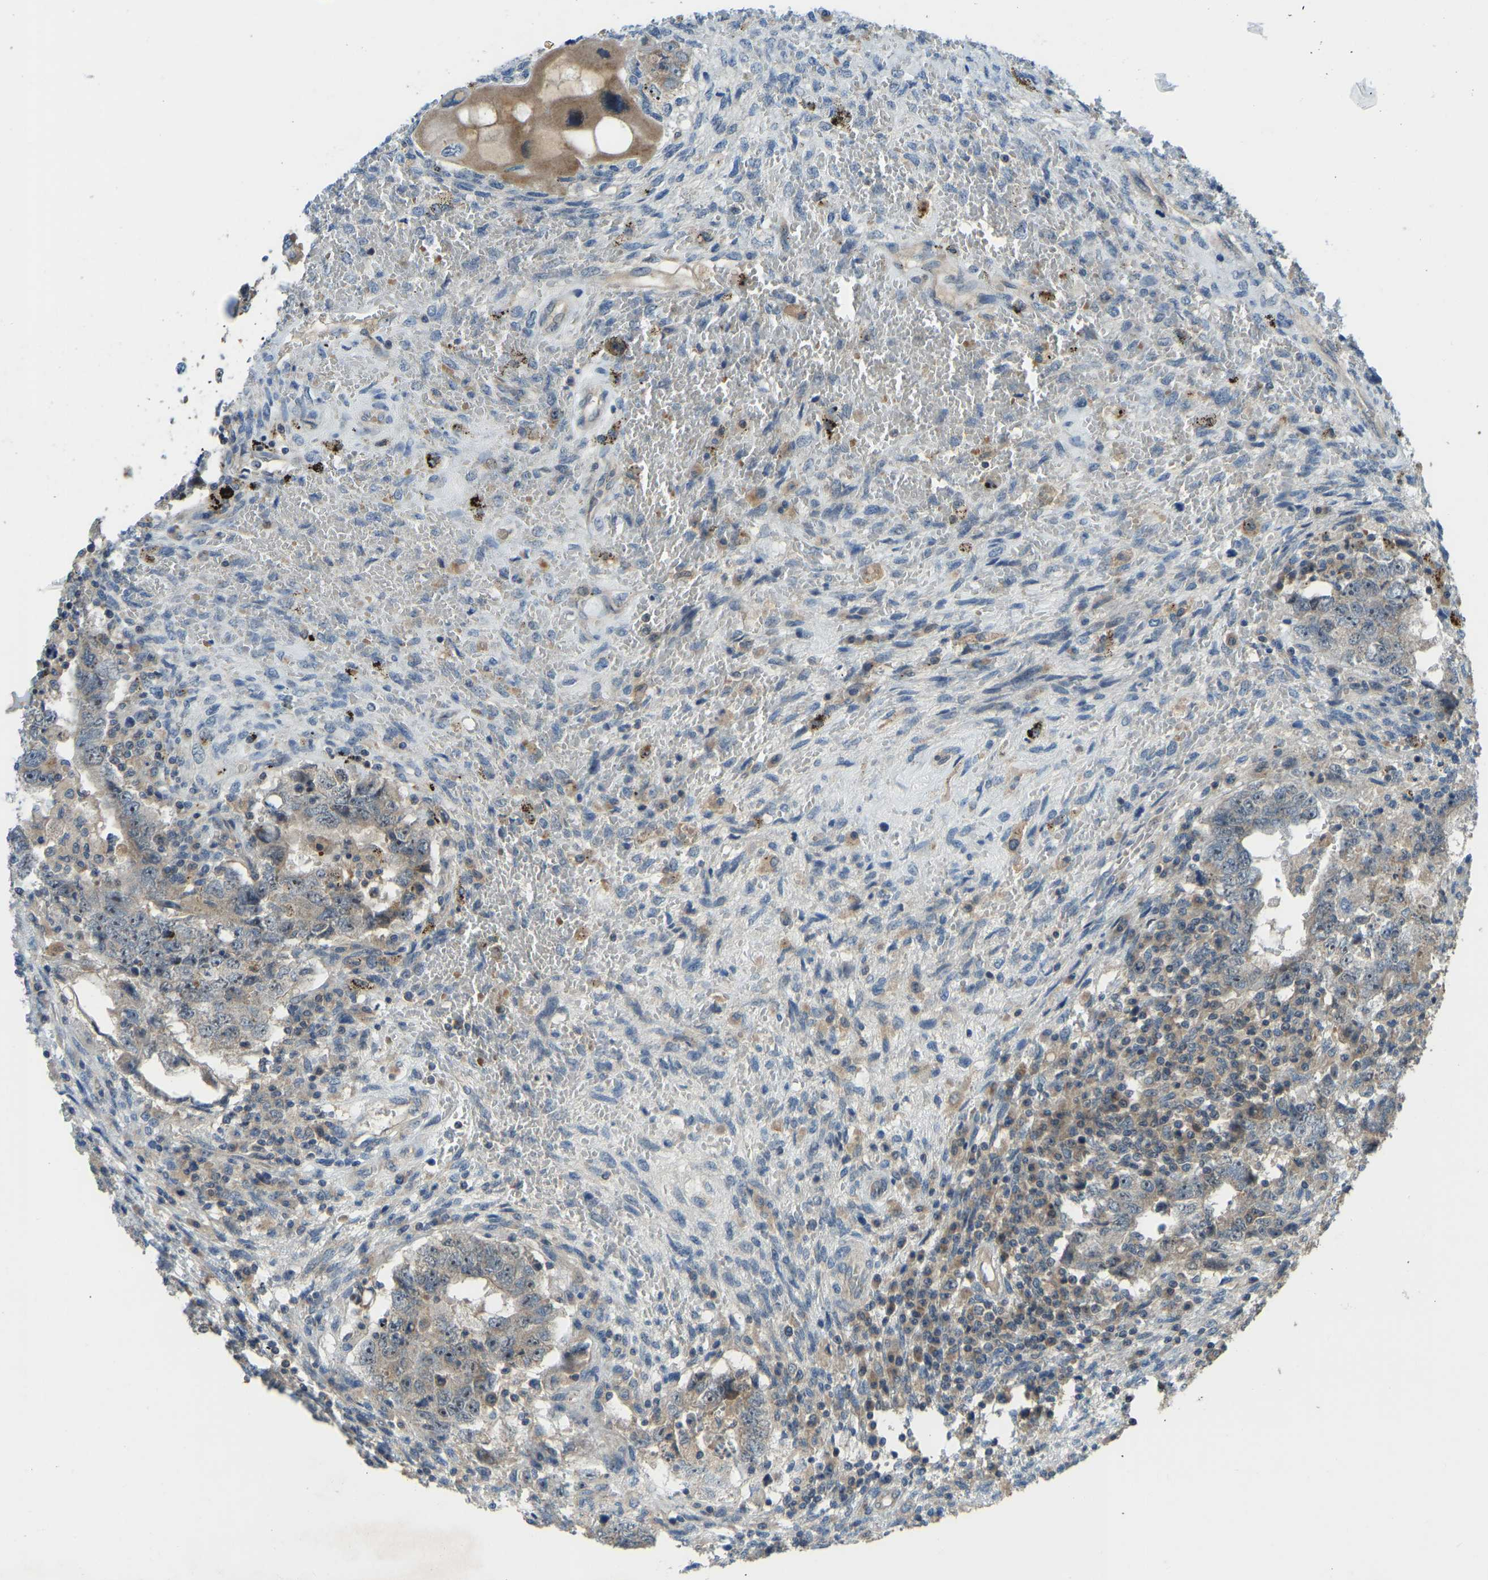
{"staining": {"intensity": "weak", "quantity": "<25%", "location": "cytoplasmic/membranous"}, "tissue": "testis cancer", "cell_type": "Tumor cells", "image_type": "cancer", "snomed": [{"axis": "morphology", "description": "Carcinoma, Embryonal, NOS"}, {"axis": "topography", "description": "Testis"}], "caption": "This is an IHC image of testis cancer. There is no expression in tumor cells.", "gene": "ZNF71", "patient": {"sex": "male", "age": 26}}